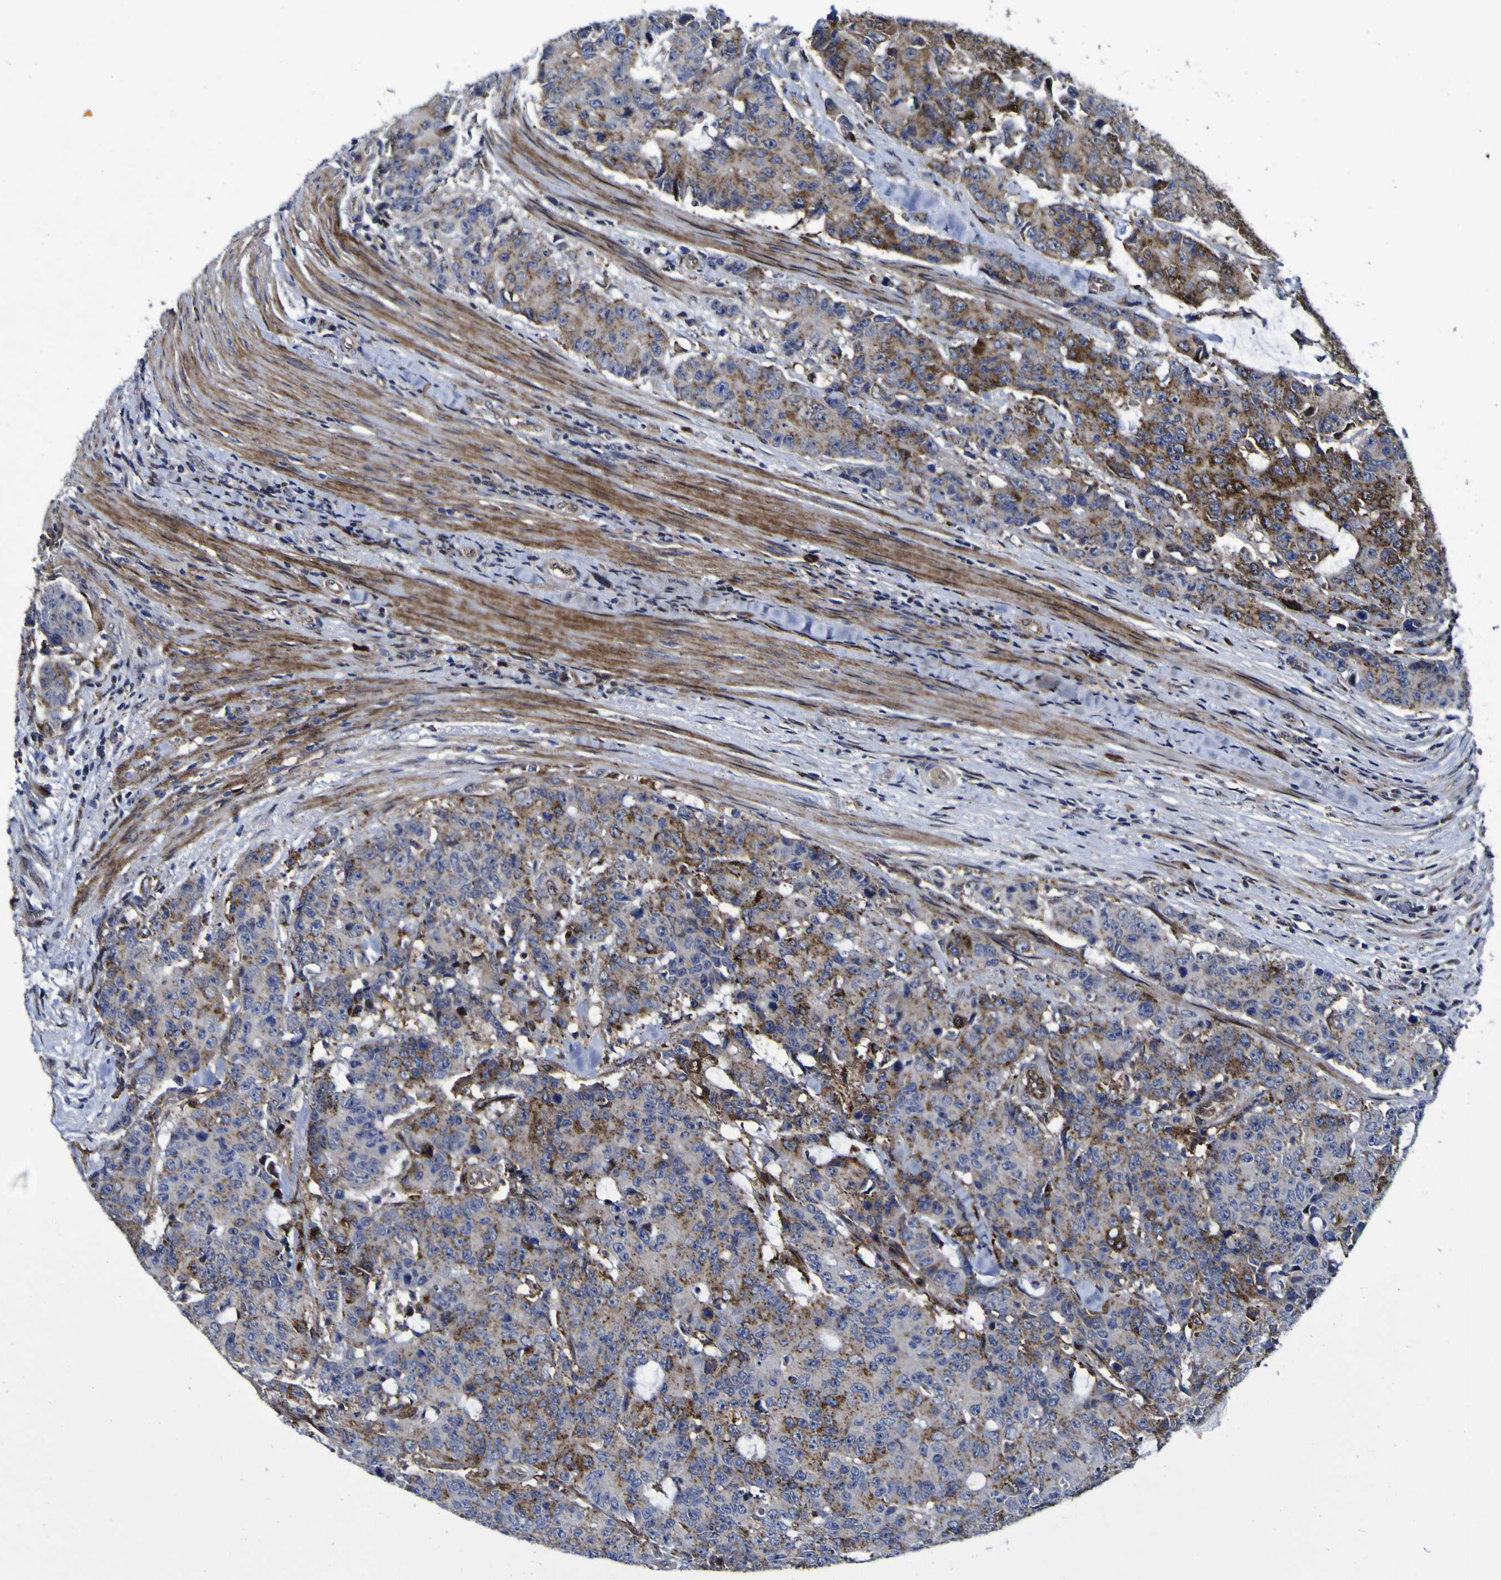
{"staining": {"intensity": "moderate", "quantity": "25%-75%", "location": "cytoplasmic/membranous"}, "tissue": "colorectal cancer", "cell_type": "Tumor cells", "image_type": "cancer", "snomed": [{"axis": "morphology", "description": "Adenocarcinoma, NOS"}, {"axis": "topography", "description": "Colon"}], "caption": "Immunohistochemical staining of colorectal cancer displays medium levels of moderate cytoplasmic/membranous positivity in approximately 25%-75% of tumor cells.", "gene": "MGLL", "patient": {"sex": "female", "age": 86}}